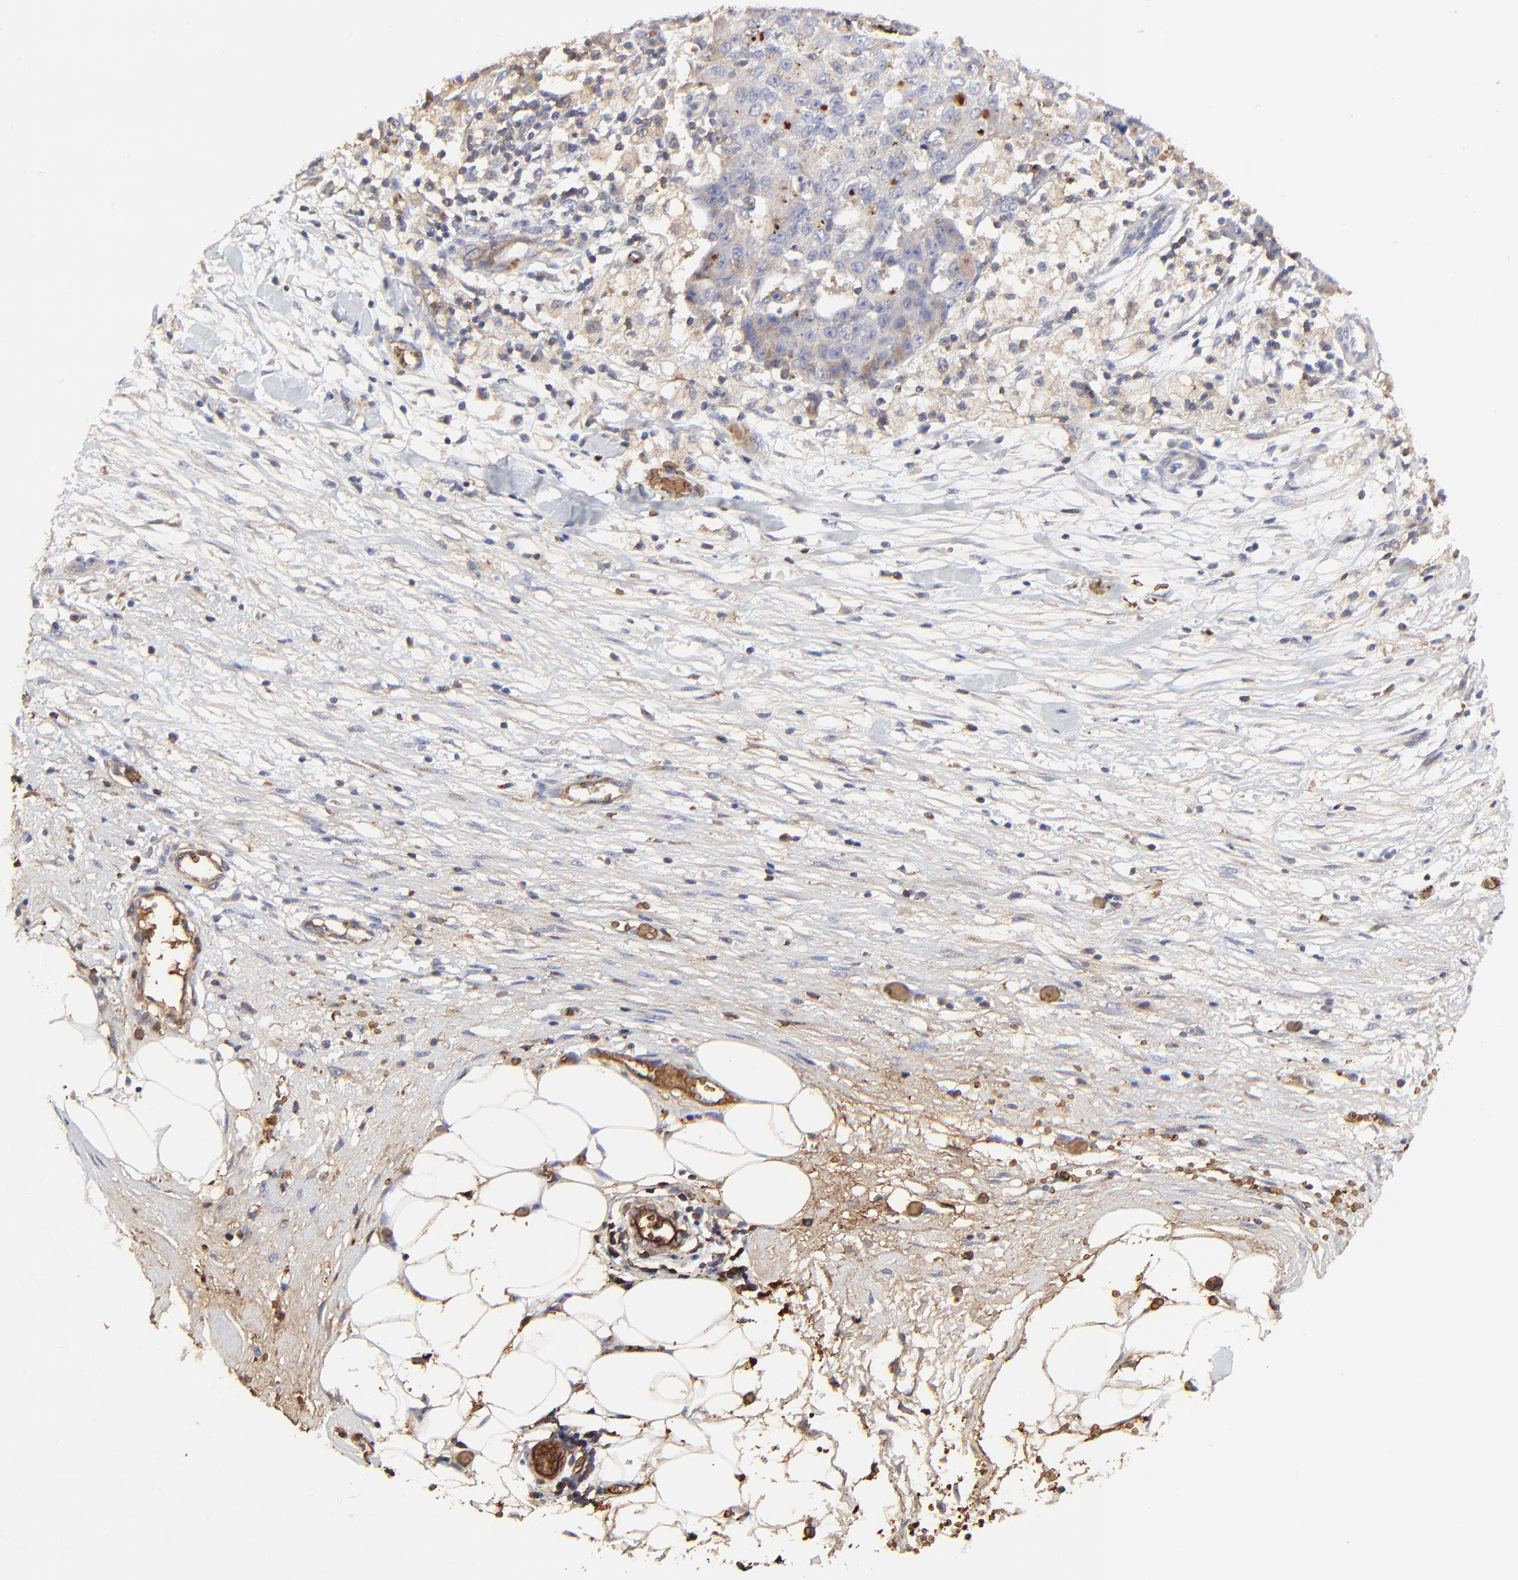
{"staining": {"intensity": "negative", "quantity": "none", "location": "none"}, "tissue": "ovarian cancer", "cell_type": "Tumor cells", "image_type": "cancer", "snomed": [{"axis": "morphology", "description": "Carcinoma, endometroid"}, {"axis": "topography", "description": "Ovary"}], "caption": "This is a histopathology image of immunohistochemistry staining of ovarian endometroid carcinoma, which shows no positivity in tumor cells.", "gene": "PAG1", "patient": {"sex": "female", "age": 42}}